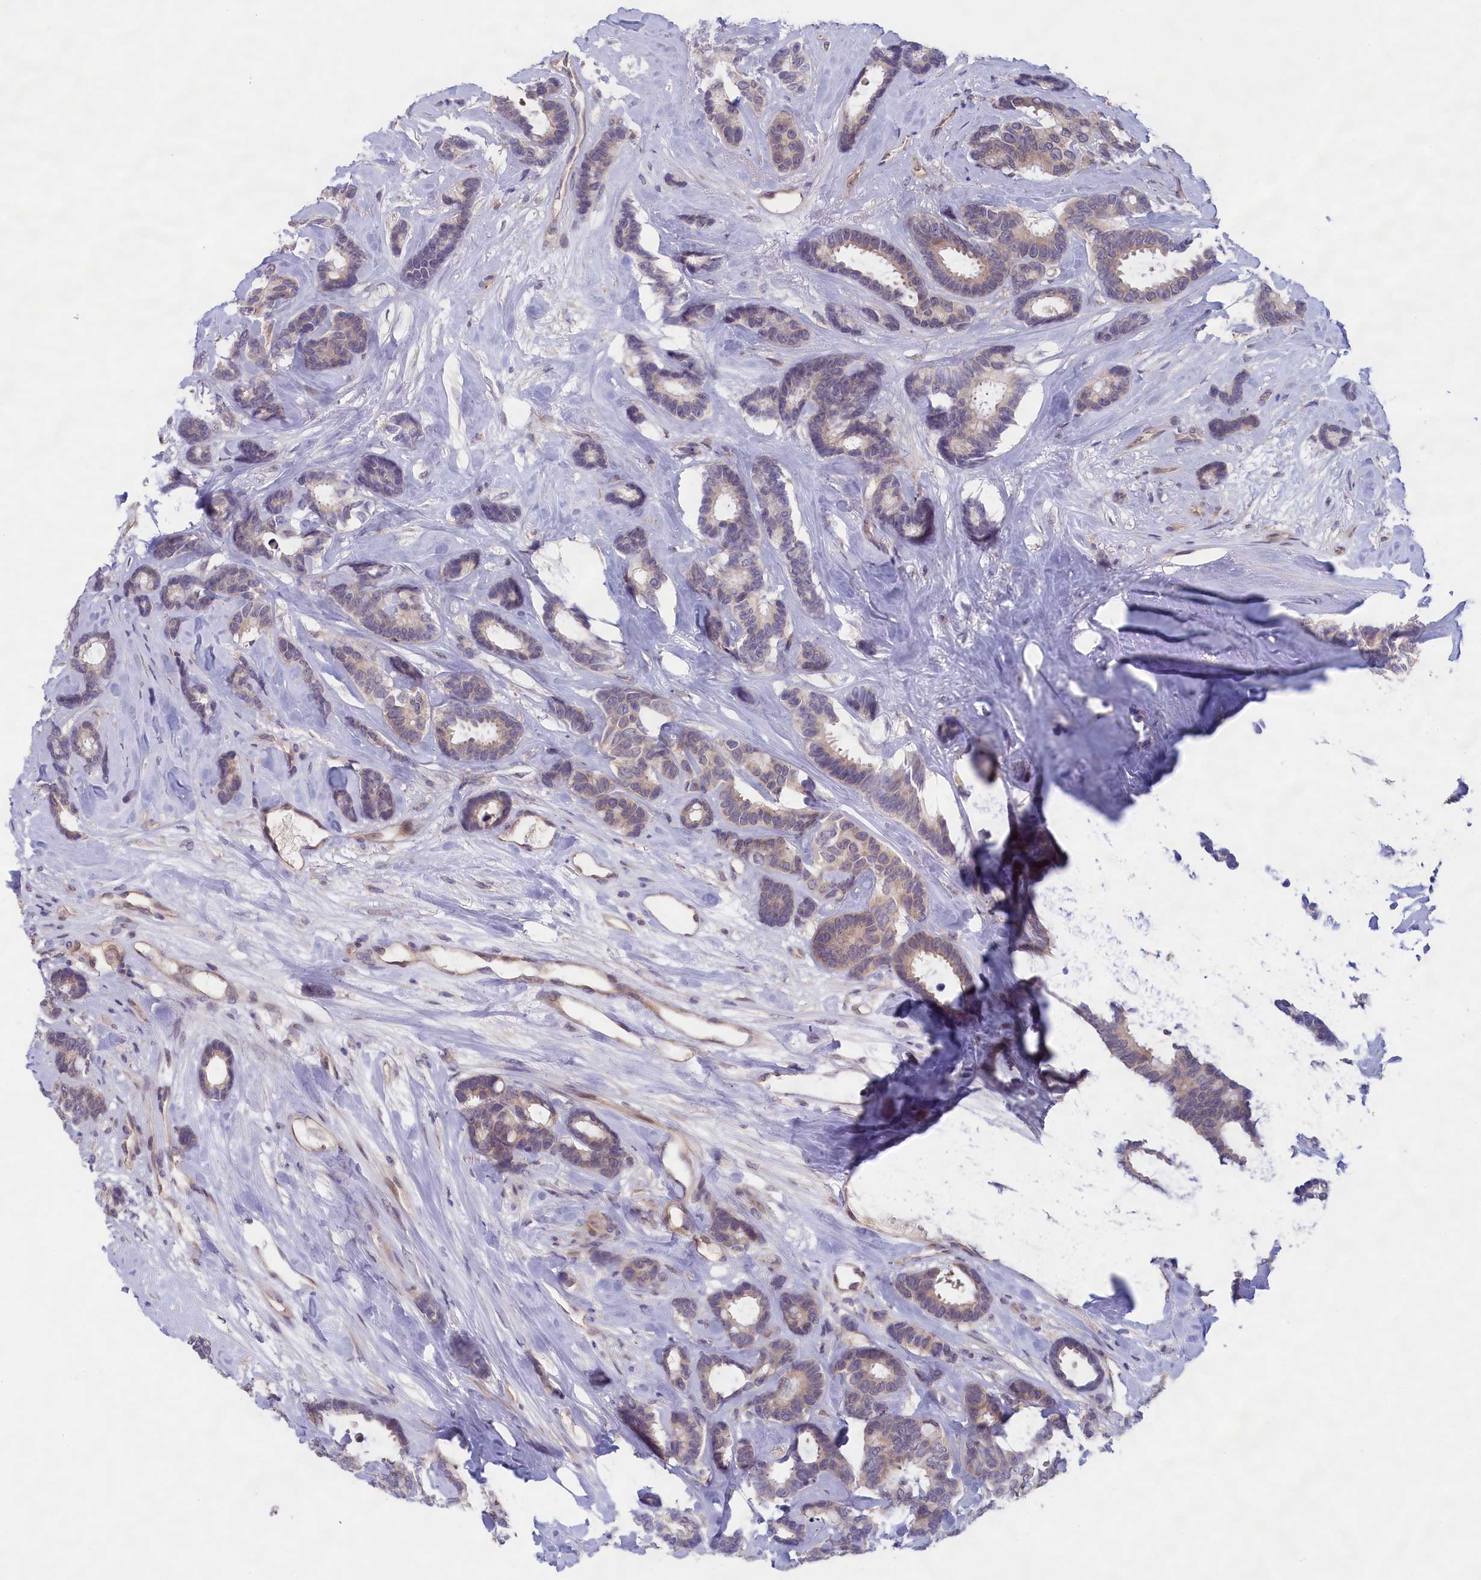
{"staining": {"intensity": "weak", "quantity": "<25%", "location": "cytoplasmic/membranous"}, "tissue": "breast cancer", "cell_type": "Tumor cells", "image_type": "cancer", "snomed": [{"axis": "morphology", "description": "Duct carcinoma"}, {"axis": "topography", "description": "Breast"}], "caption": "Tumor cells show no significant protein expression in infiltrating ductal carcinoma (breast).", "gene": "IGFALS", "patient": {"sex": "female", "age": 87}}